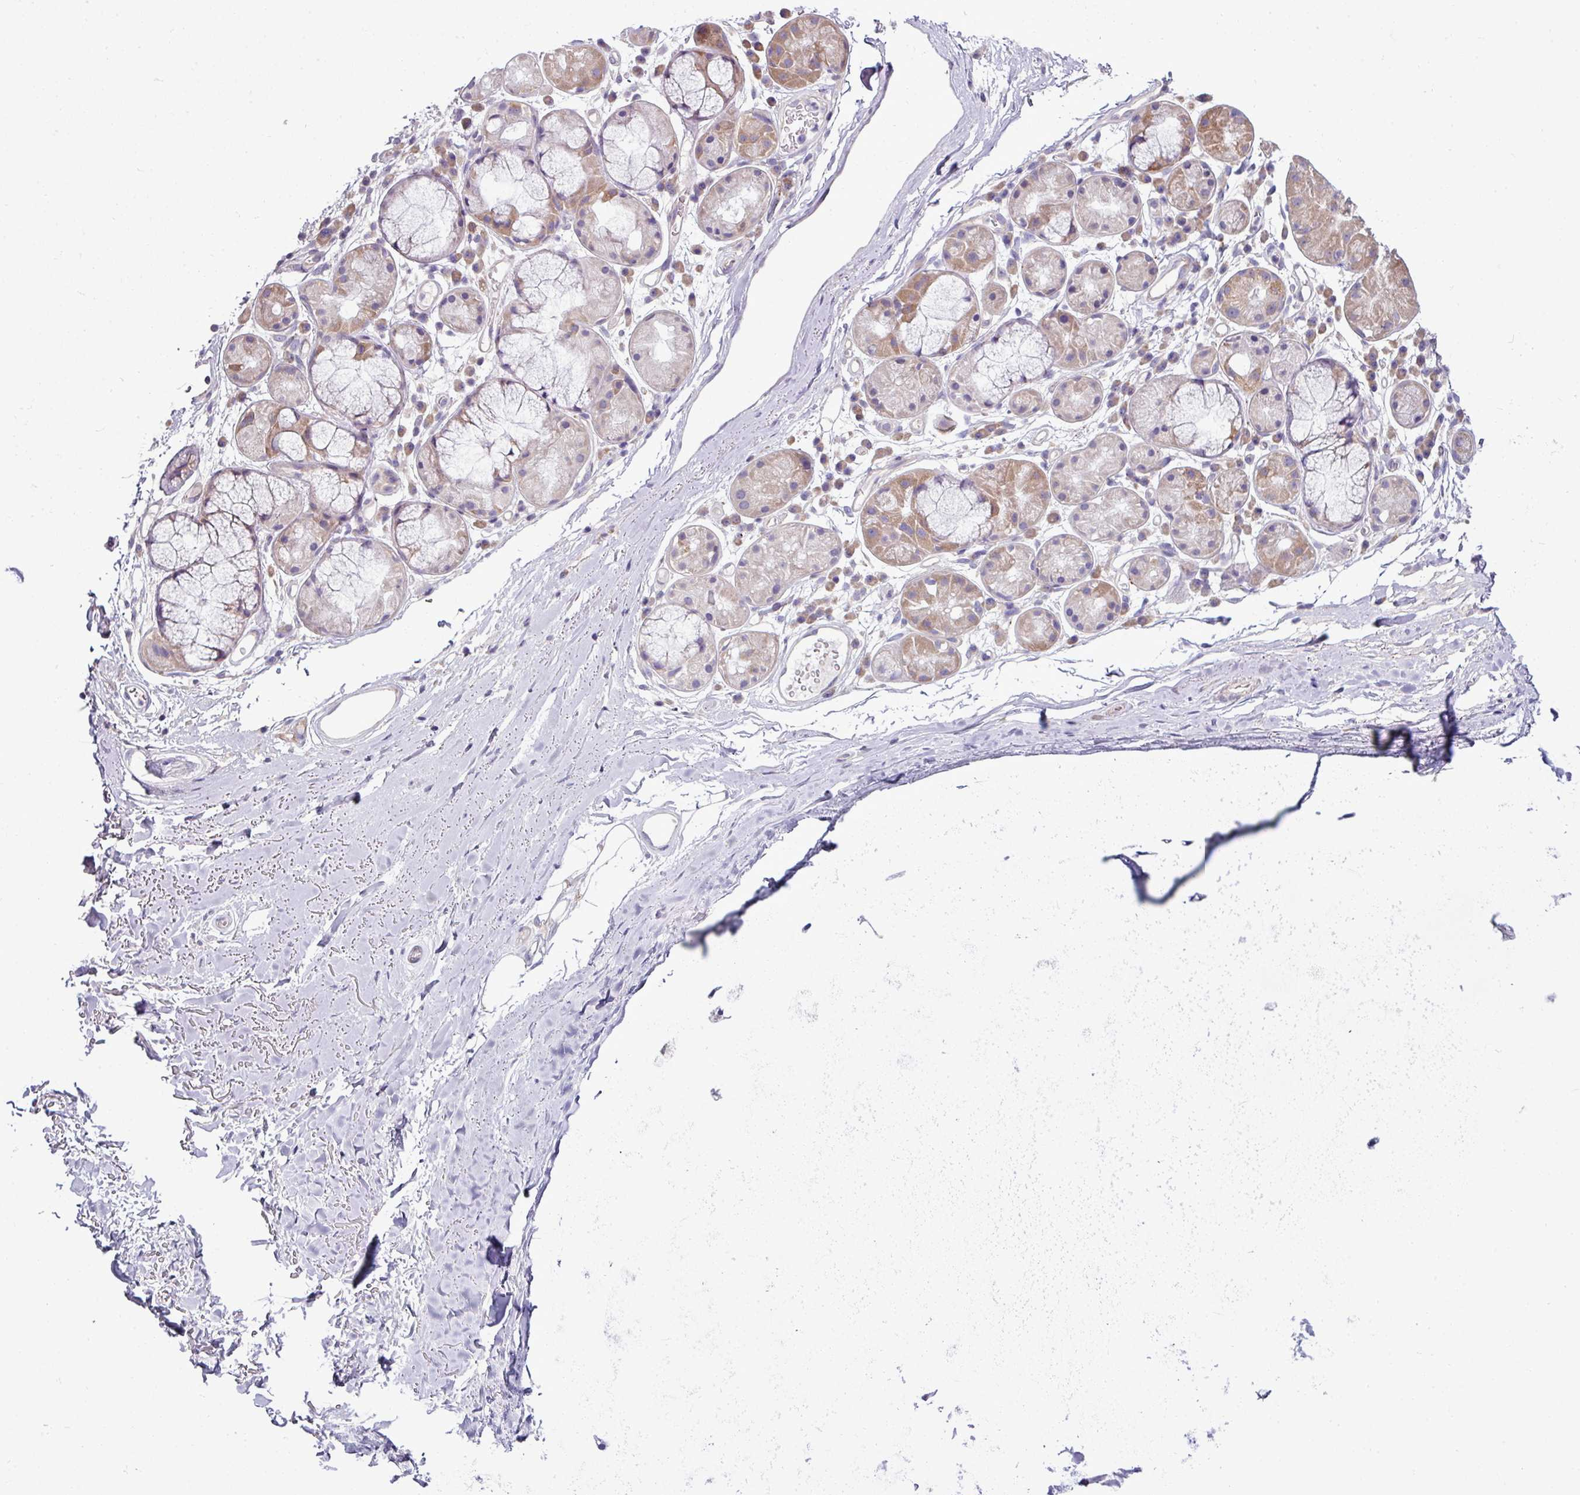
{"staining": {"intensity": "negative", "quantity": "none", "location": "none"}, "tissue": "soft tissue", "cell_type": "Chondrocytes", "image_type": "normal", "snomed": [{"axis": "morphology", "description": "Normal tissue, NOS"}, {"axis": "topography", "description": "Cartilage tissue"}], "caption": "The IHC histopathology image has no significant expression in chondrocytes of soft tissue. (DAB immunohistochemistry visualized using brightfield microscopy, high magnification).", "gene": "AGAP4", "patient": {"sex": "male", "age": 80}}